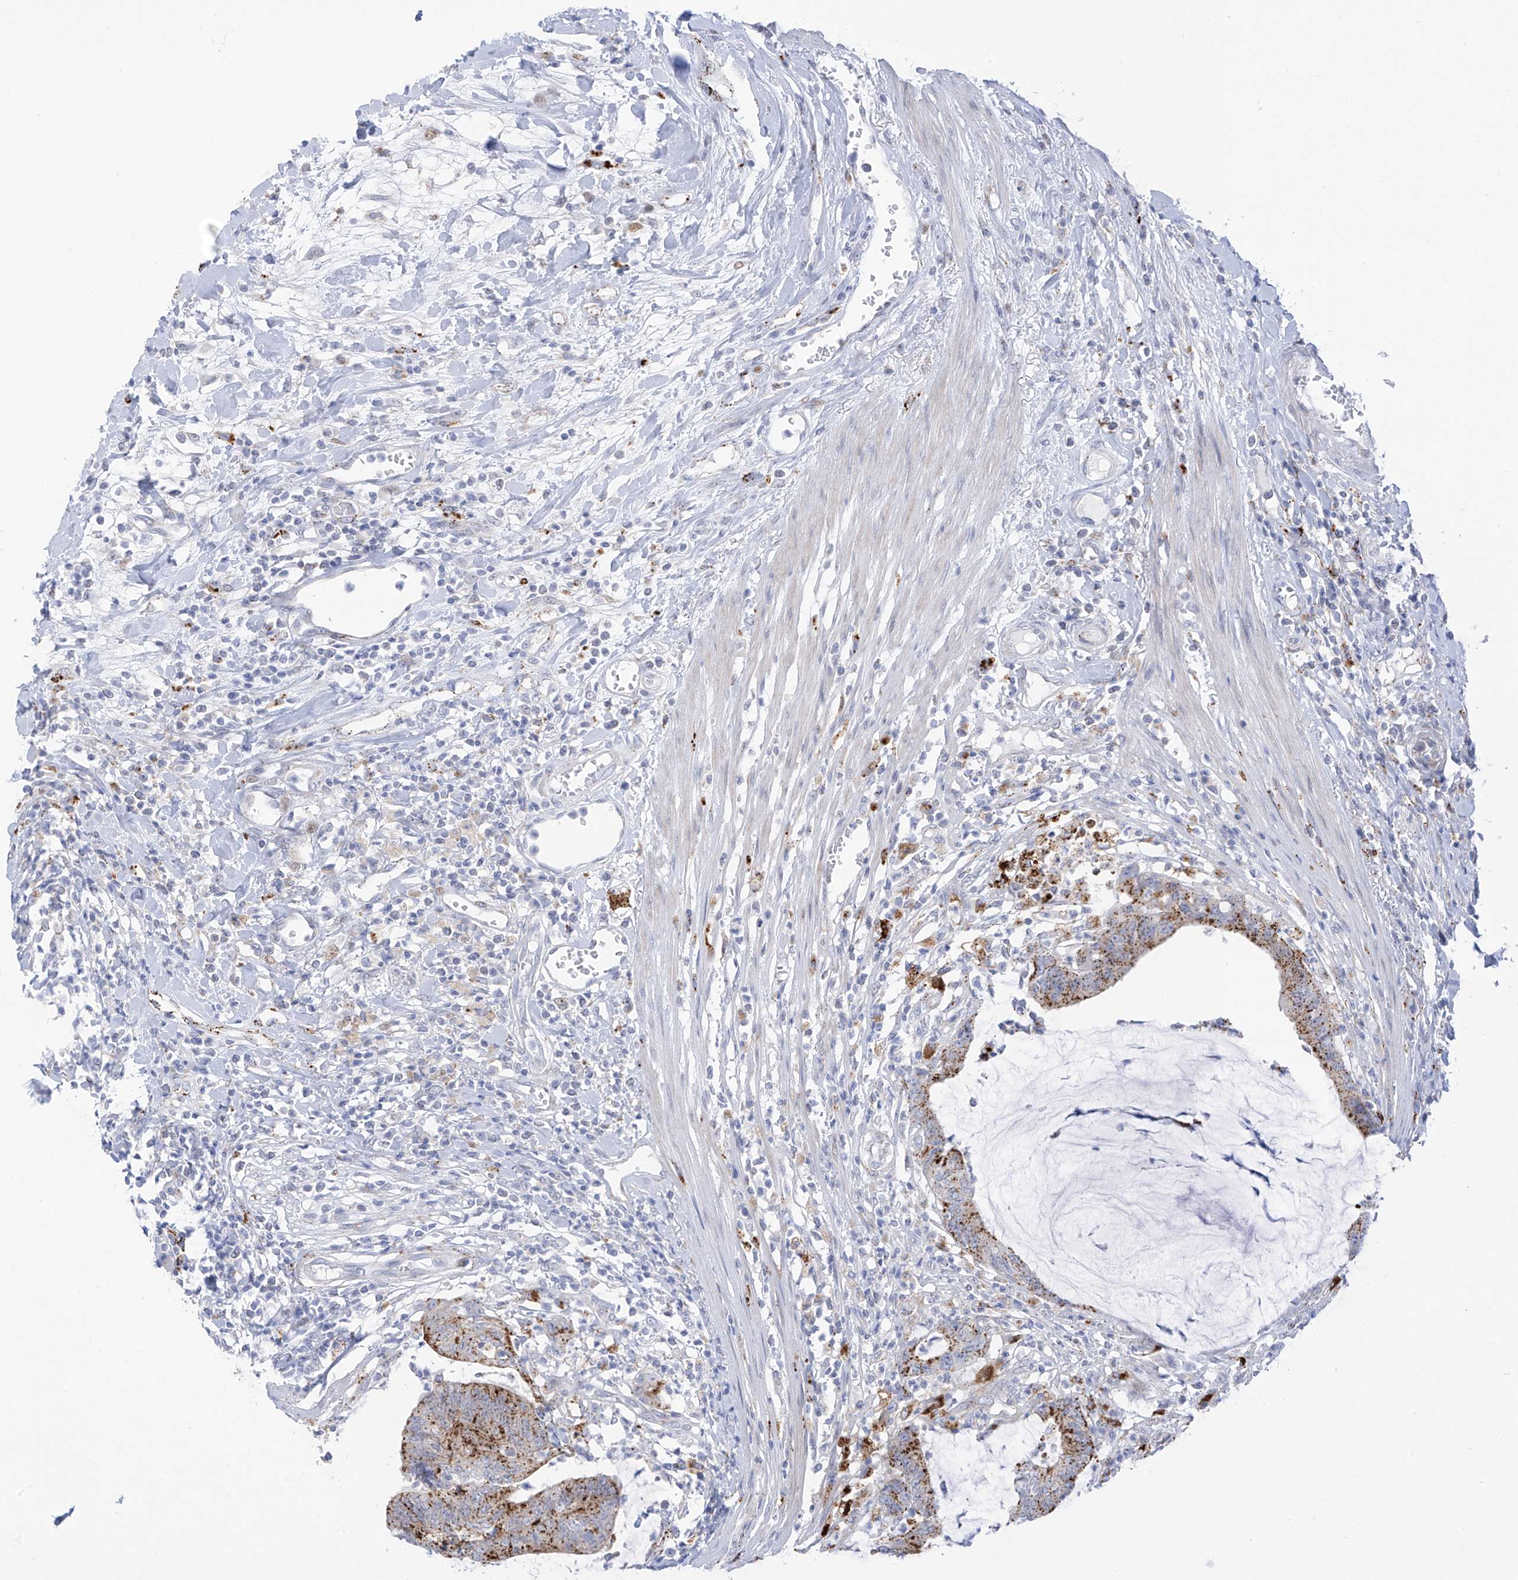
{"staining": {"intensity": "moderate", "quantity": ">75%", "location": "cytoplasmic/membranous"}, "tissue": "colorectal cancer", "cell_type": "Tumor cells", "image_type": "cancer", "snomed": [{"axis": "morphology", "description": "Adenocarcinoma, NOS"}, {"axis": "topography", "description": "Rectum"}], "caption": "Colorectal cancer tissue reveals moderate cytoplasmic/membranous staining in about >75% of tumor cells Nuclei are stained in blue.", "gene": "PSPH", "patient": {"sex": "female", "age": 66}}